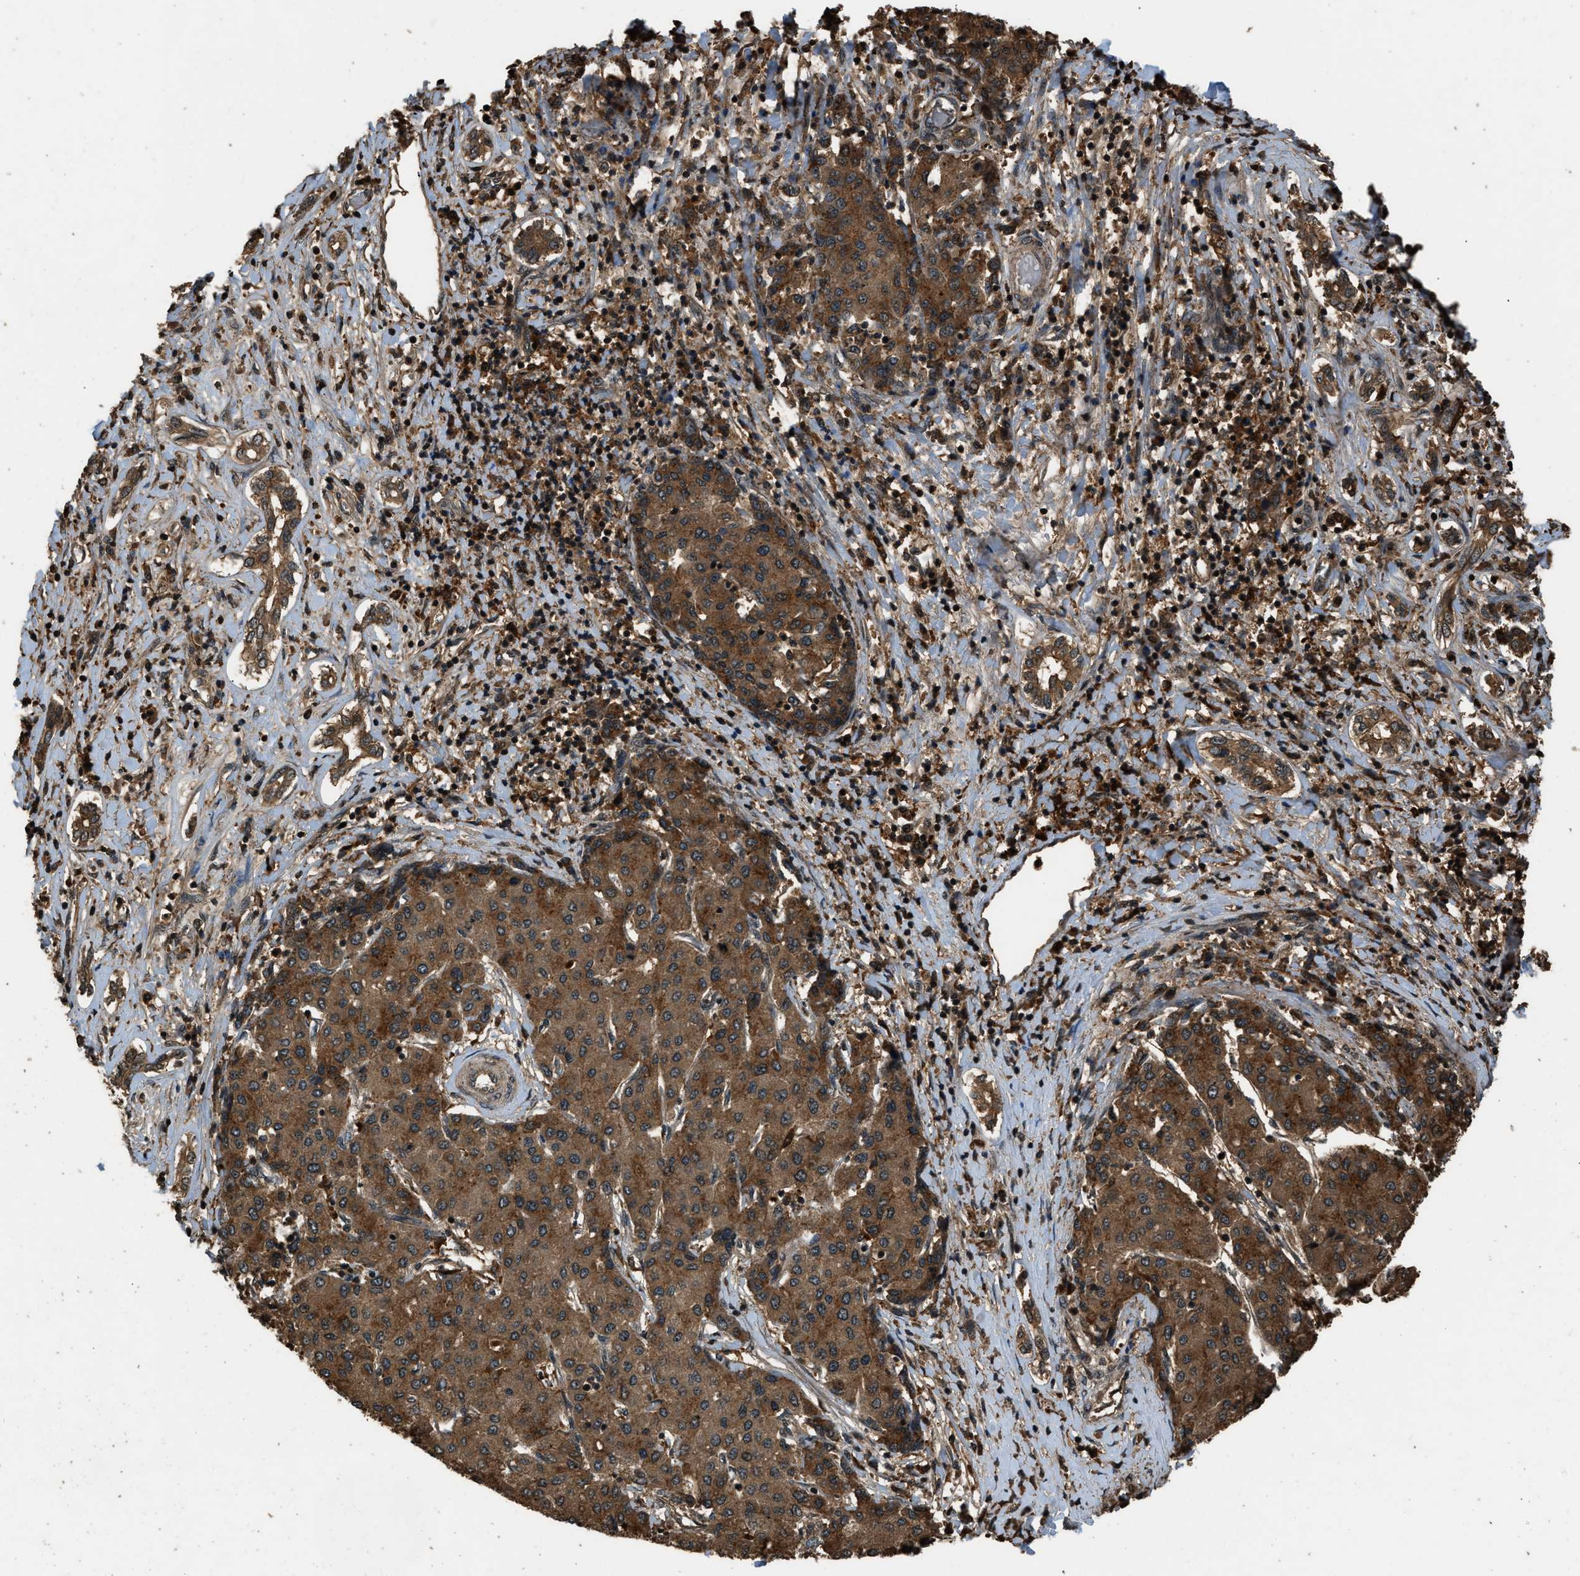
{"staining": {"intensity": "moderate", "quantity": ">75%", "location": "cytoplasmic/membranous"}, "tissue": "liver cancer", "cell_type": "Tumor cells", "image_type": "cancer", "snomed": [{"axis": "morphology", "description": "Carcinoma, Hepatocellular, NOS"}, {"axis": "topography", "description": "Liver"}], "caption": "This is a histology image of immunohistochemistry staining of liver cancer (hepatocellular carcinoma), which shows moderate staining in the cytoplasmic/membranous of tumor cells.", "gene": "RAP2A", "patient": {"sex": "male", "age": 65}}